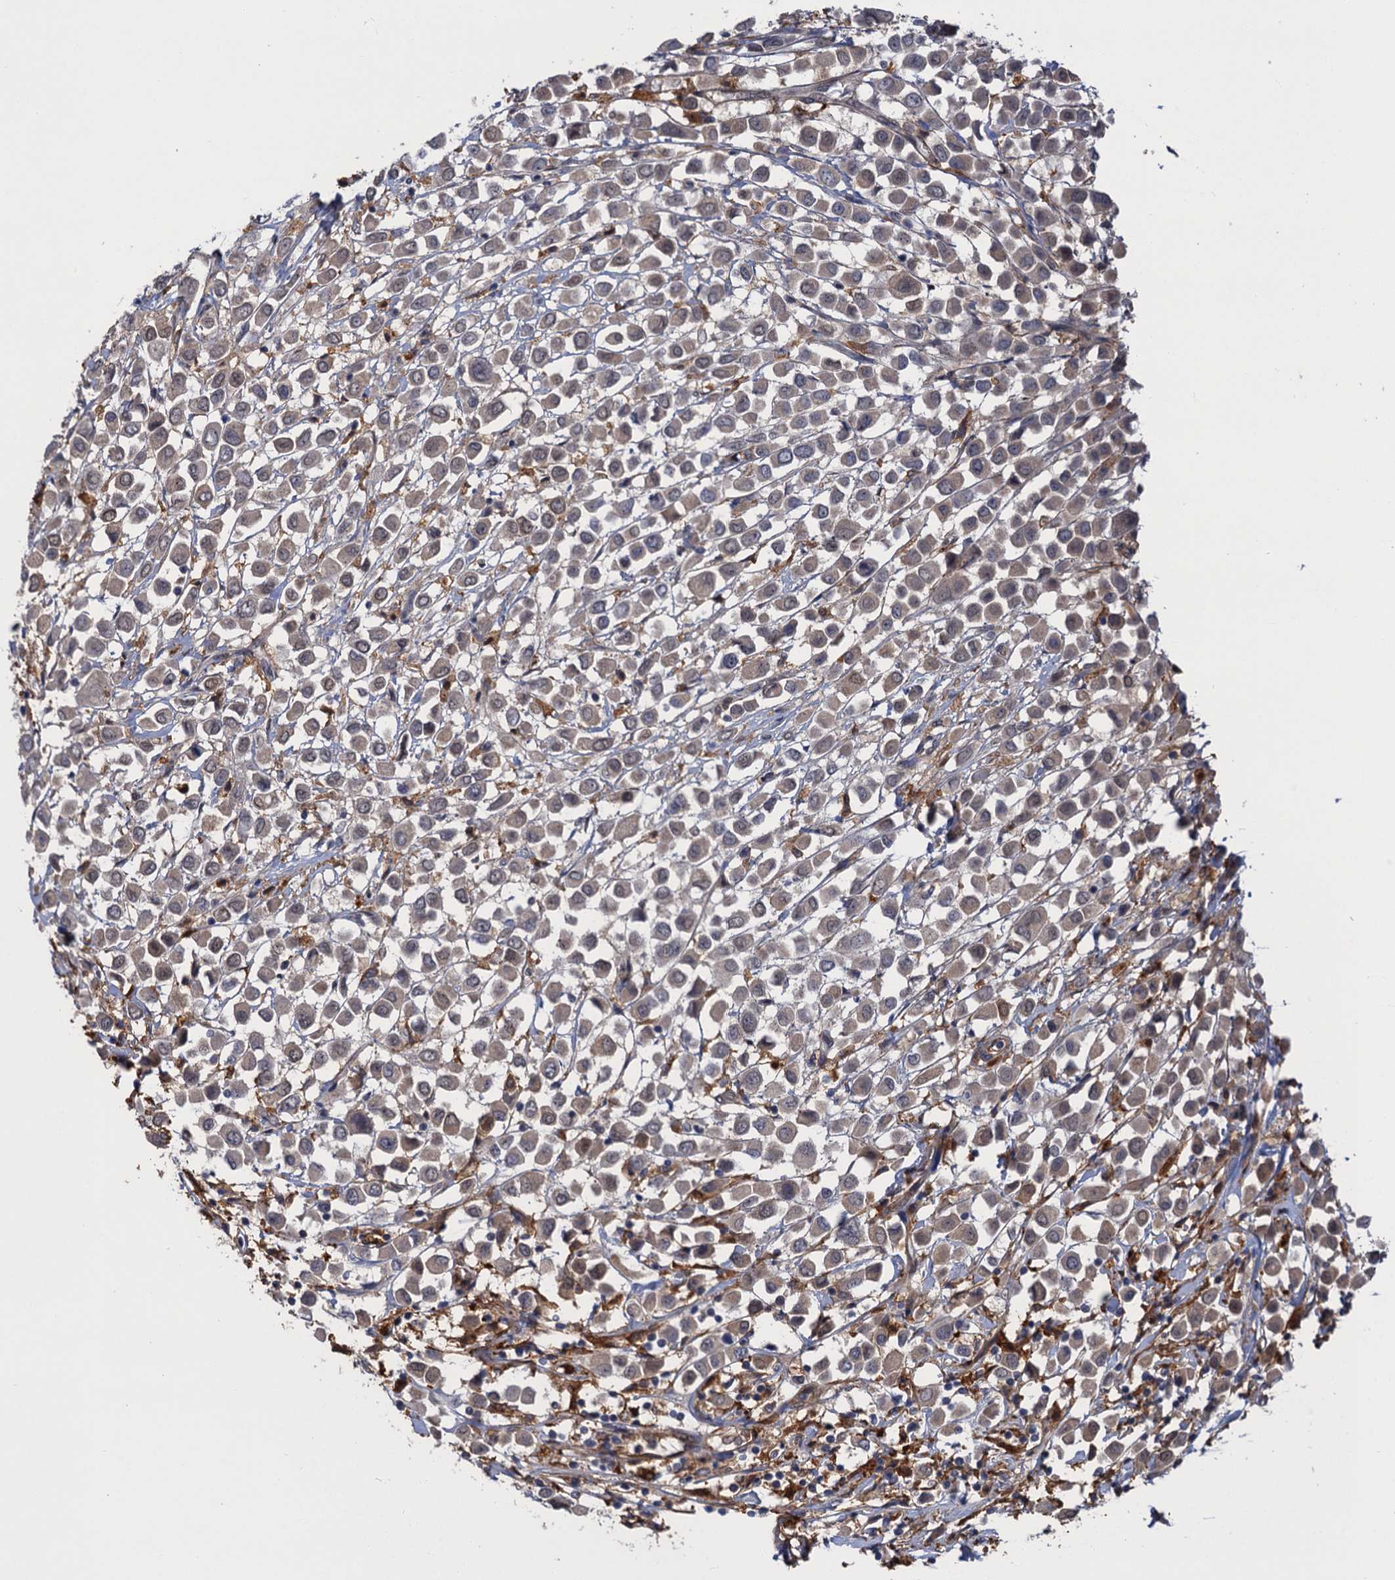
{"staining": {"intensity": "negative", "quantity": "none", "location": "none"}, "tissue": "breast cancer", "cell_type": "Tumor cells", "image_type": "cancer", "snomed": [{"axis": "morphology", "description": "Duct carcinoma"}, {"axis": "topography", "description": "Breast"}], "caption": "Intraductal carcinoma (breast) stained for a protein using immunohistochemistry (IHC) shows no staining tumor cells.", "gene": "NEK8", "patient": {"sex": "female", "age": 61}}